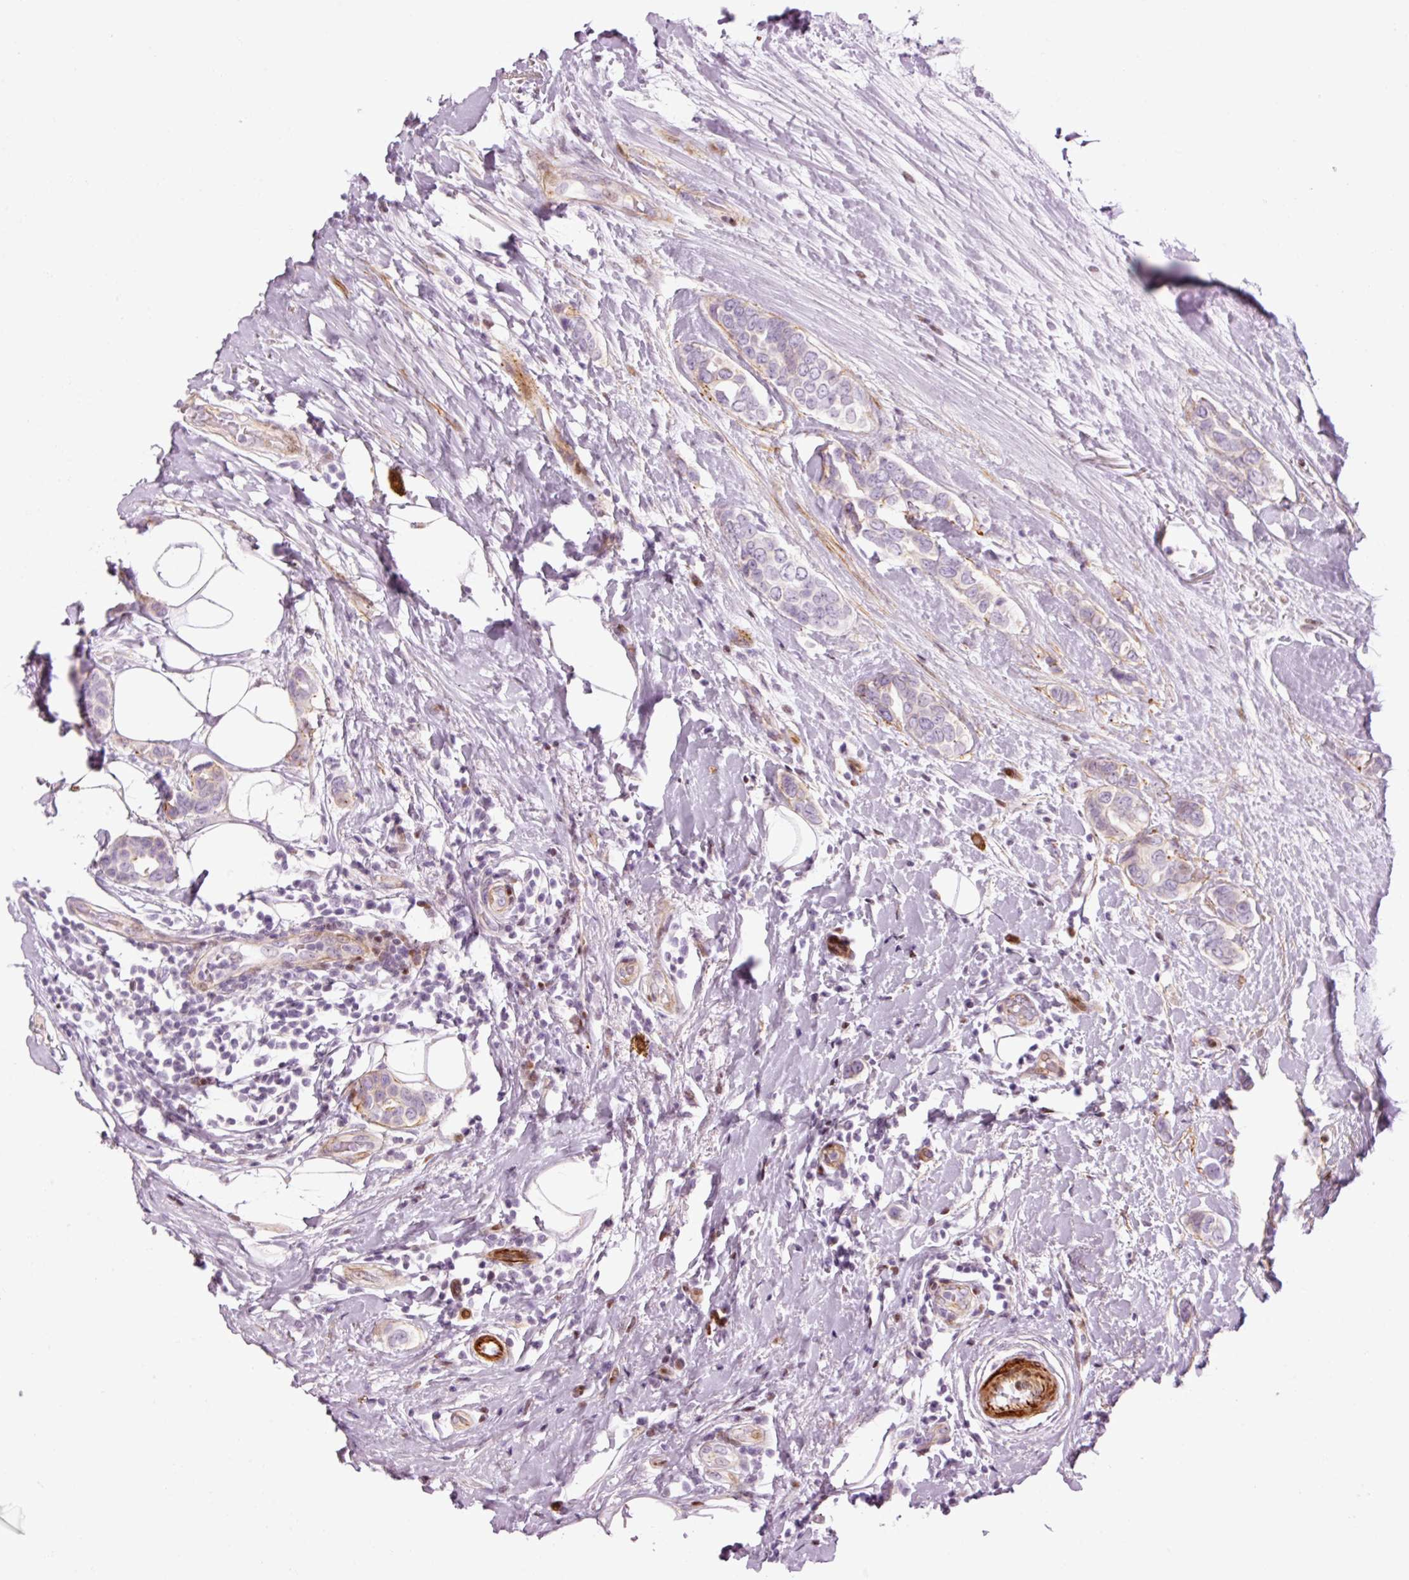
{"staining": {"intensity": "negative", "quantity": "none", "location": "none"}, "tissue": "breast cancer", "cell_type": "Tumor cells", "image_type": "cancer", "snomed": [{"axis": "morphology", "description": "Lobular carcinoma"}, {"axis": "topography", "description": "Breast"}], "caption": "Tumor cells show no significant positivity in breast cancer. Nuclei are stained in blue.", "gene": "ANKRD20A1", "patient": {"sex": "female", "age": 51}}